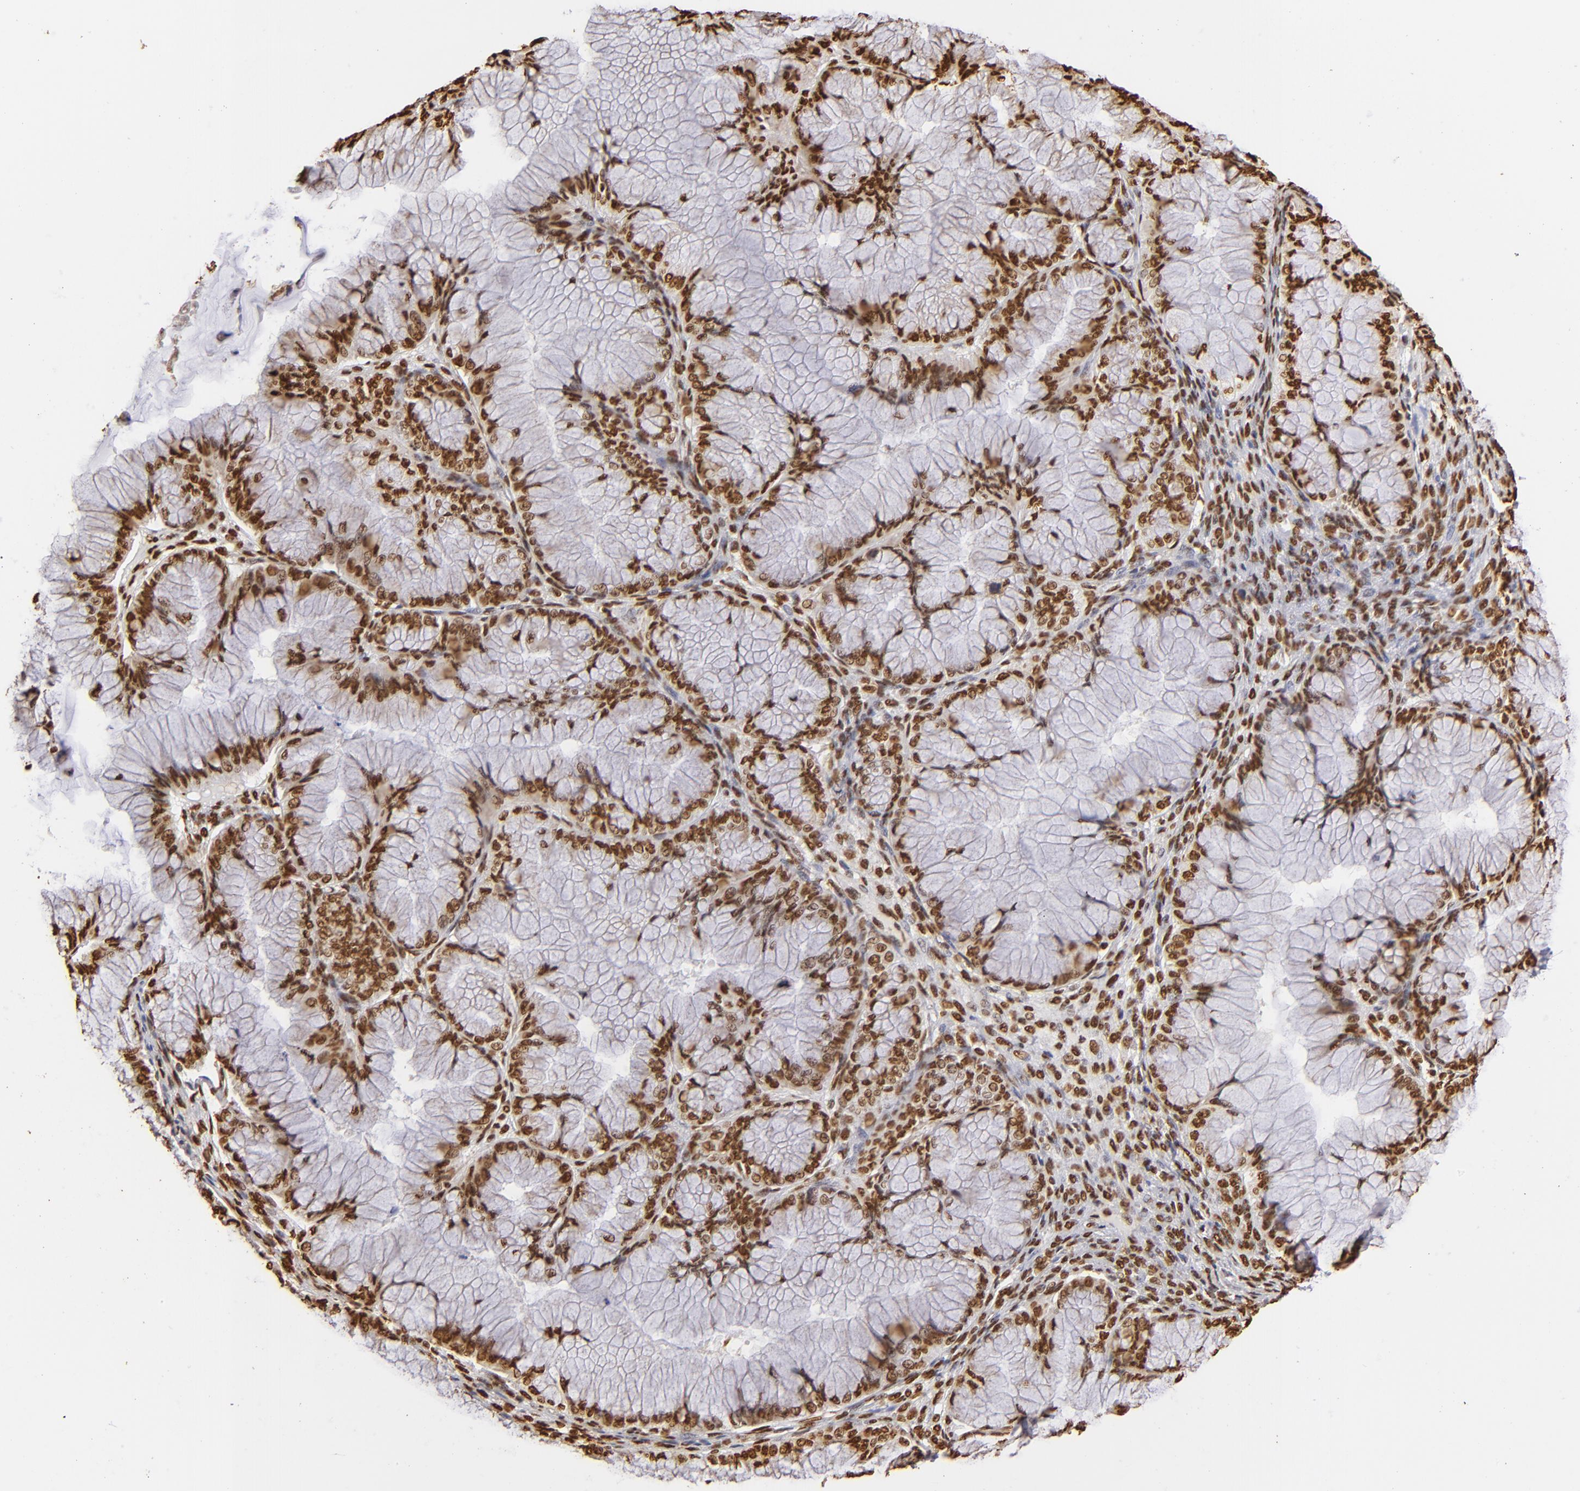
{"staining": {"intensity": "strong", "quantity": ">75%", "location": "nuclear"}, "tissue": "ovarian cancer", "cell_type": "Tumor cells", "image_type": "cancer", "snomed": [{"axis": "morphology", "description": "Cystadenocarcinoma, mucinous, NOS"}, {"axis": "topography", "description": "Ovary"}], "caption": "Immunohistochemical staining of human ovarian cancer (mucinous cystadenocarcinoma) demonstrates high levels of strong nuclear protein expression in approximately >75% of tumor cells.", "gene": "ILF3", "patient": {"sex": "female", "age": 63}}